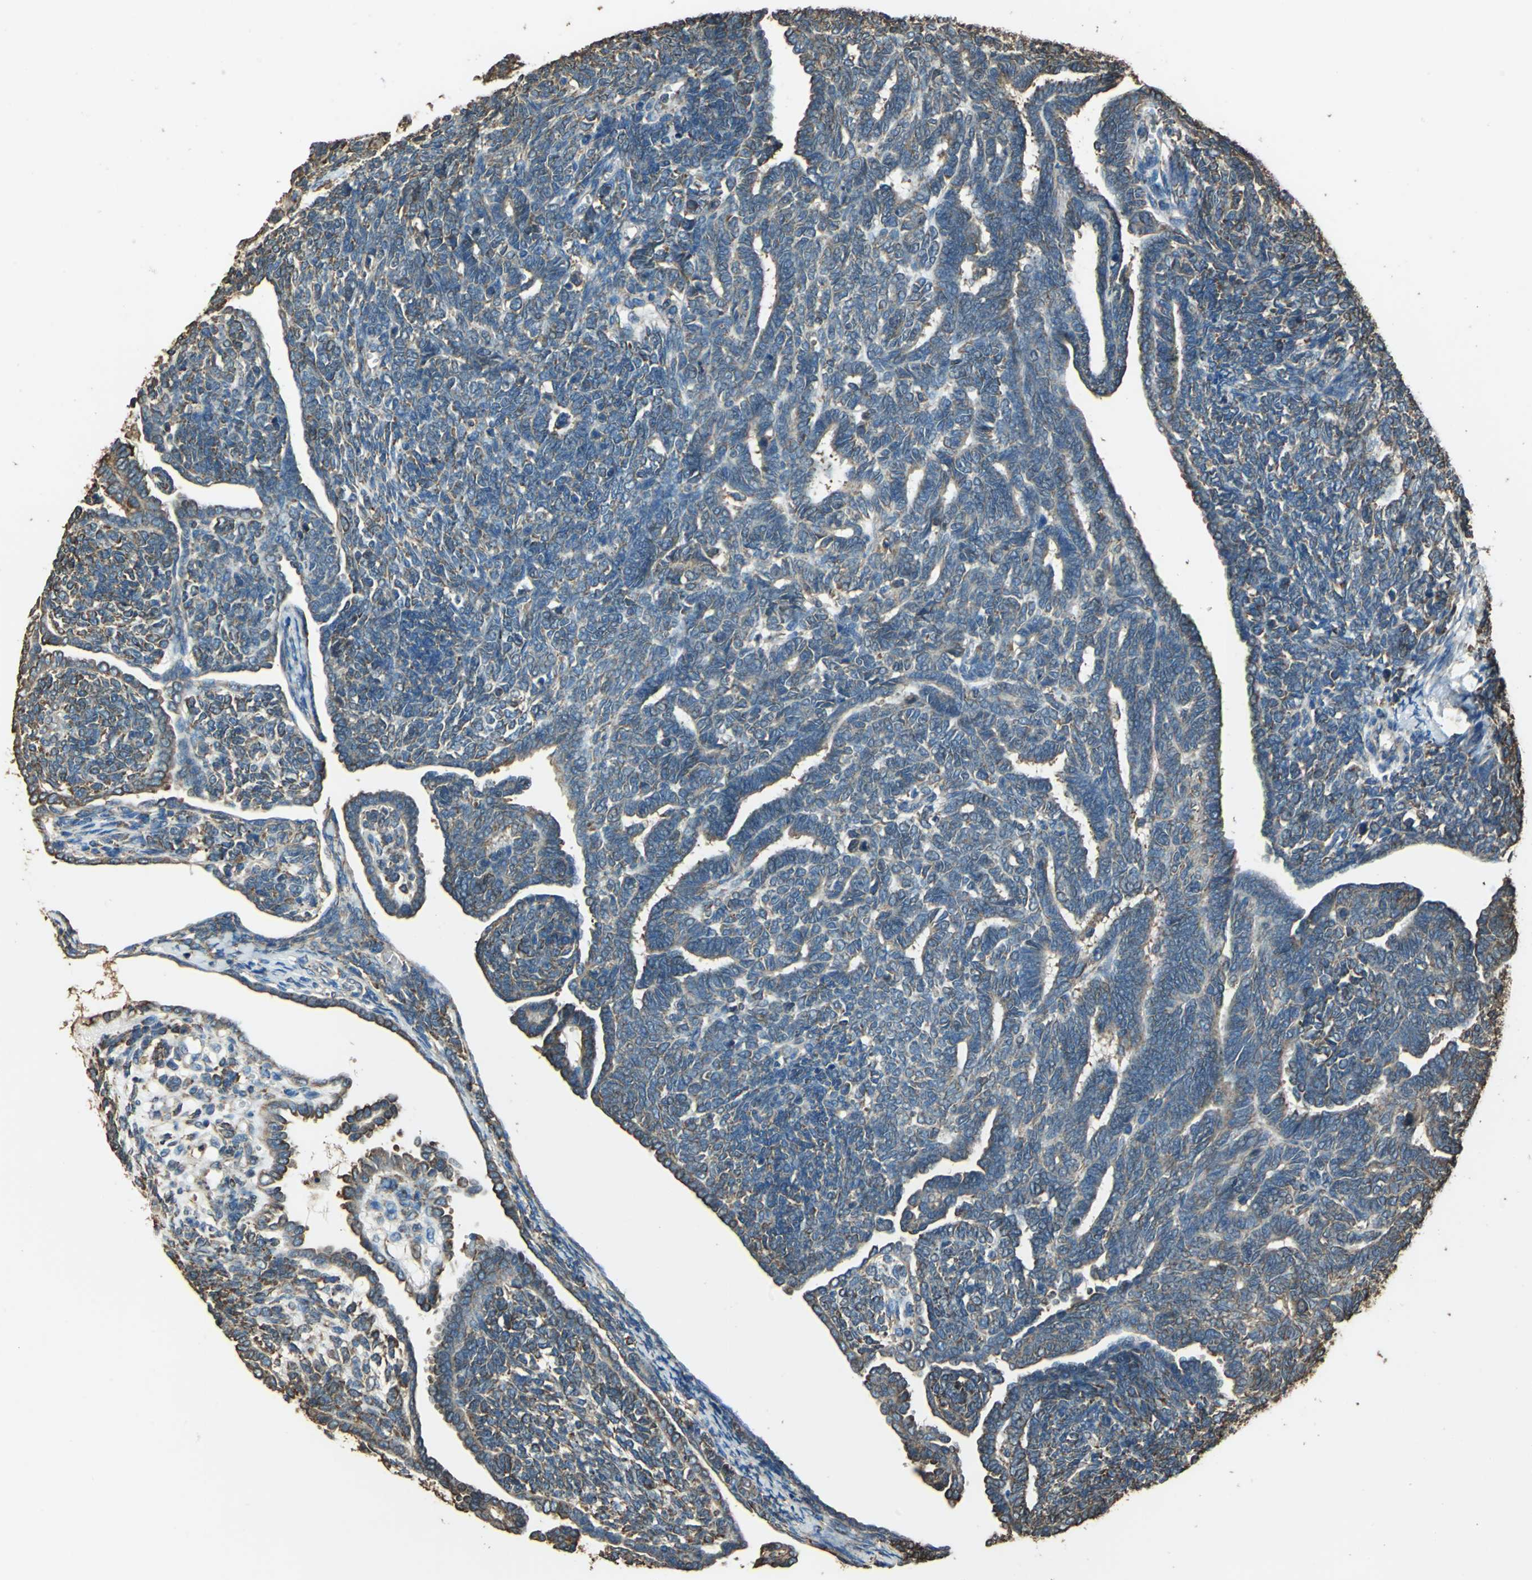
{"staining": {"intensity": "strong", "quantity": "25%-75%", "location": "cytoplasmic/membranous"}, "tissue": "endometrial cancer", "cell_type": "Tumor cells", "image_type": "cancer", "snomed": [{"axis": "morphology", "description": "Neoplasm, malignant, NOS"}, {"axis": "topography", "description": "Endometrium"}], "caption": "Human endometrial neoplasm (malignant) stained with a protein marker reveals strong staining in tumor cells.", "gene": "GPANK1", "patient": {"sex": "female", "age": 74}}